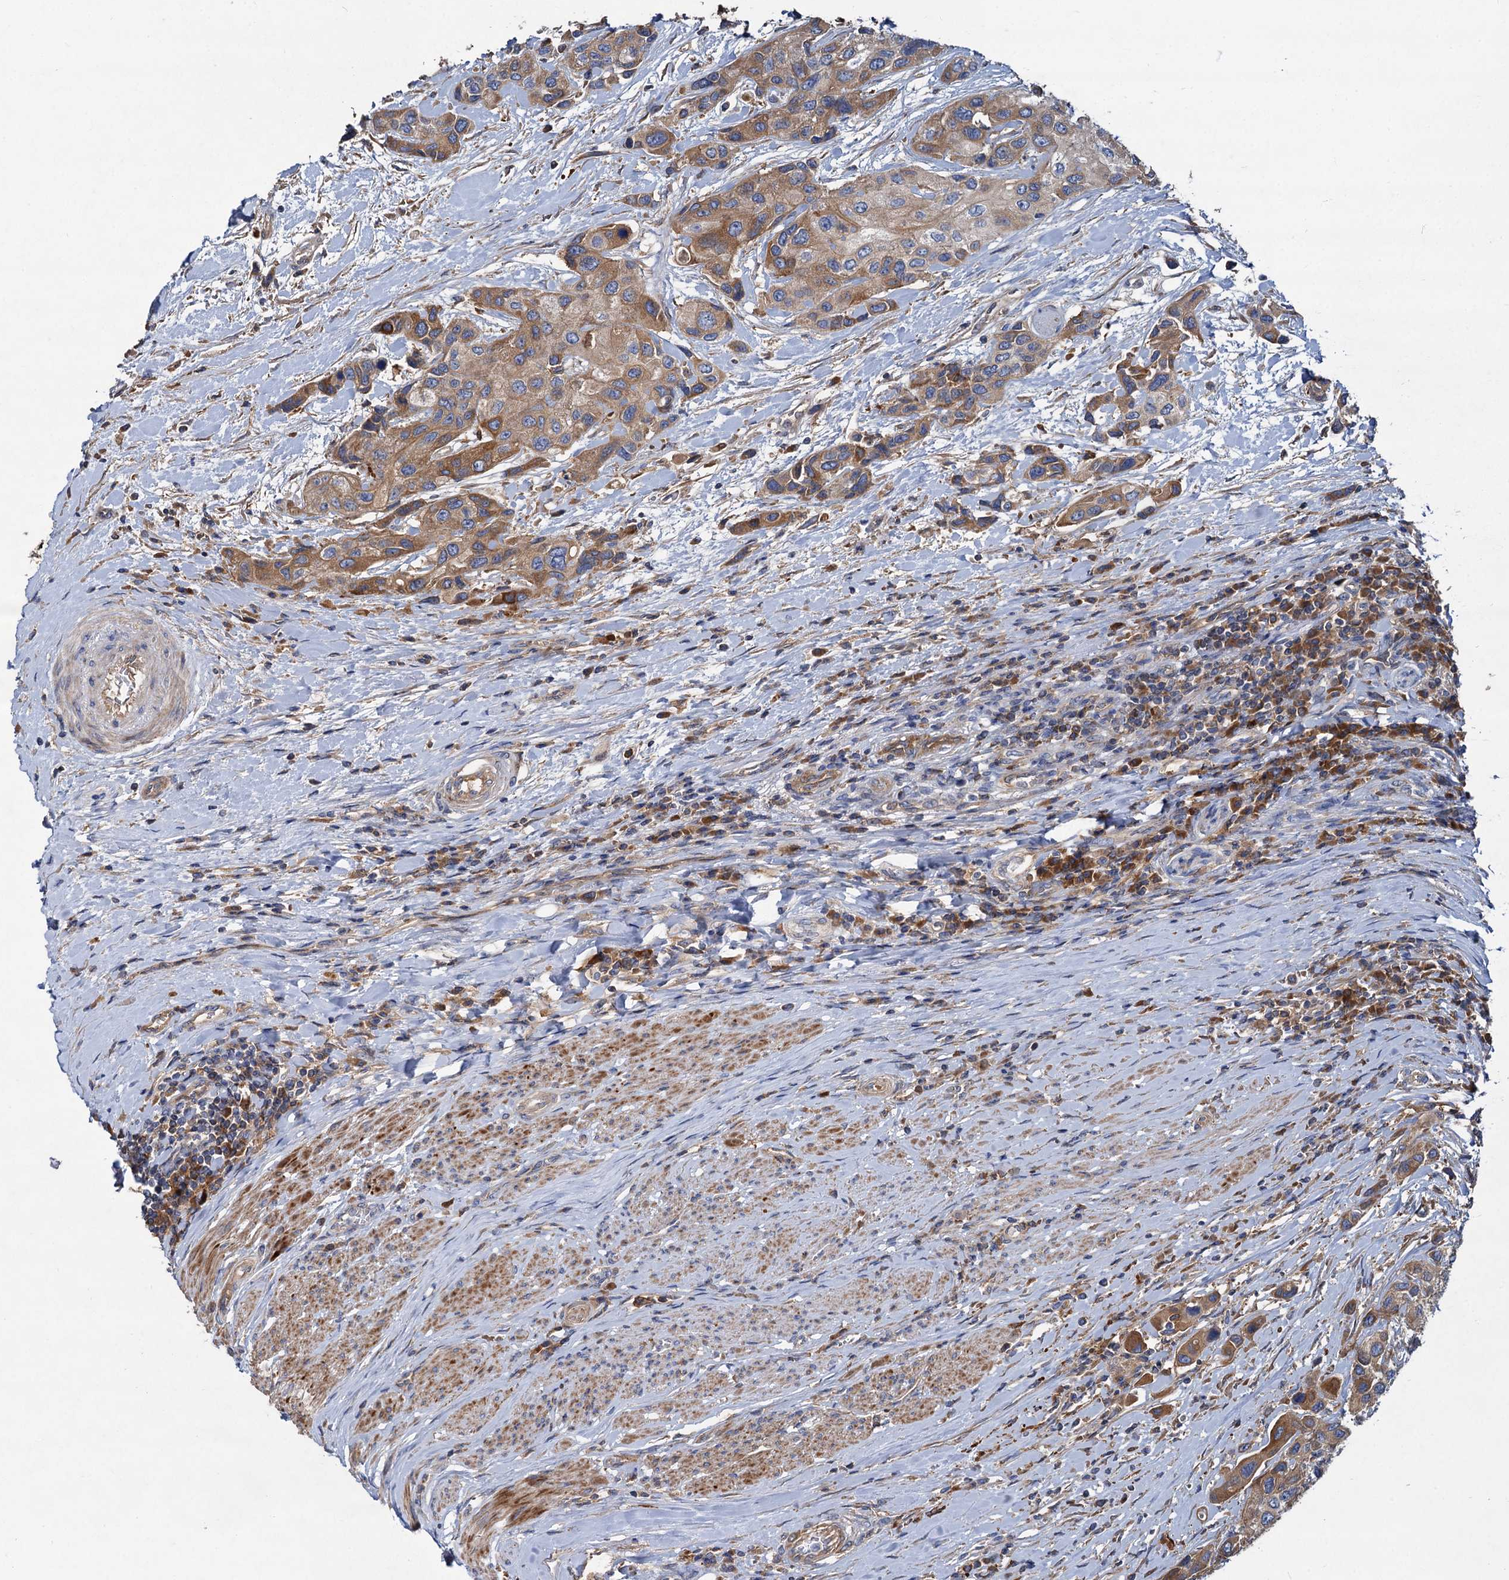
{"staining": {"intensity": "moderate", "quantity": ">75%", "location": "cytoplasmic/membranous"}, "tissue": "urothelial cancer", "cell_type": "Tumor cells", "image_type": "cancer", "snomed": [{"axis": "morphology", "description": "Normal tissue, NOS"}, {"axis": "morphology", "description": "Urothelial carcinoma, High grade"}, {"axis": "topography", "description": "Vascular tissue"}, {"axis": "topography", "description": "Urinary bladder"}], "caption": "Moderate cytoplasmic/membranous protein staining is seen in approximately >75% of tumor cells in urothelial cancer. The protein of interest is shown in brown color, while the nuclei are stained blue.", "gene": "ALKBH7", "patient": {"sex": "female", "age": 56}}